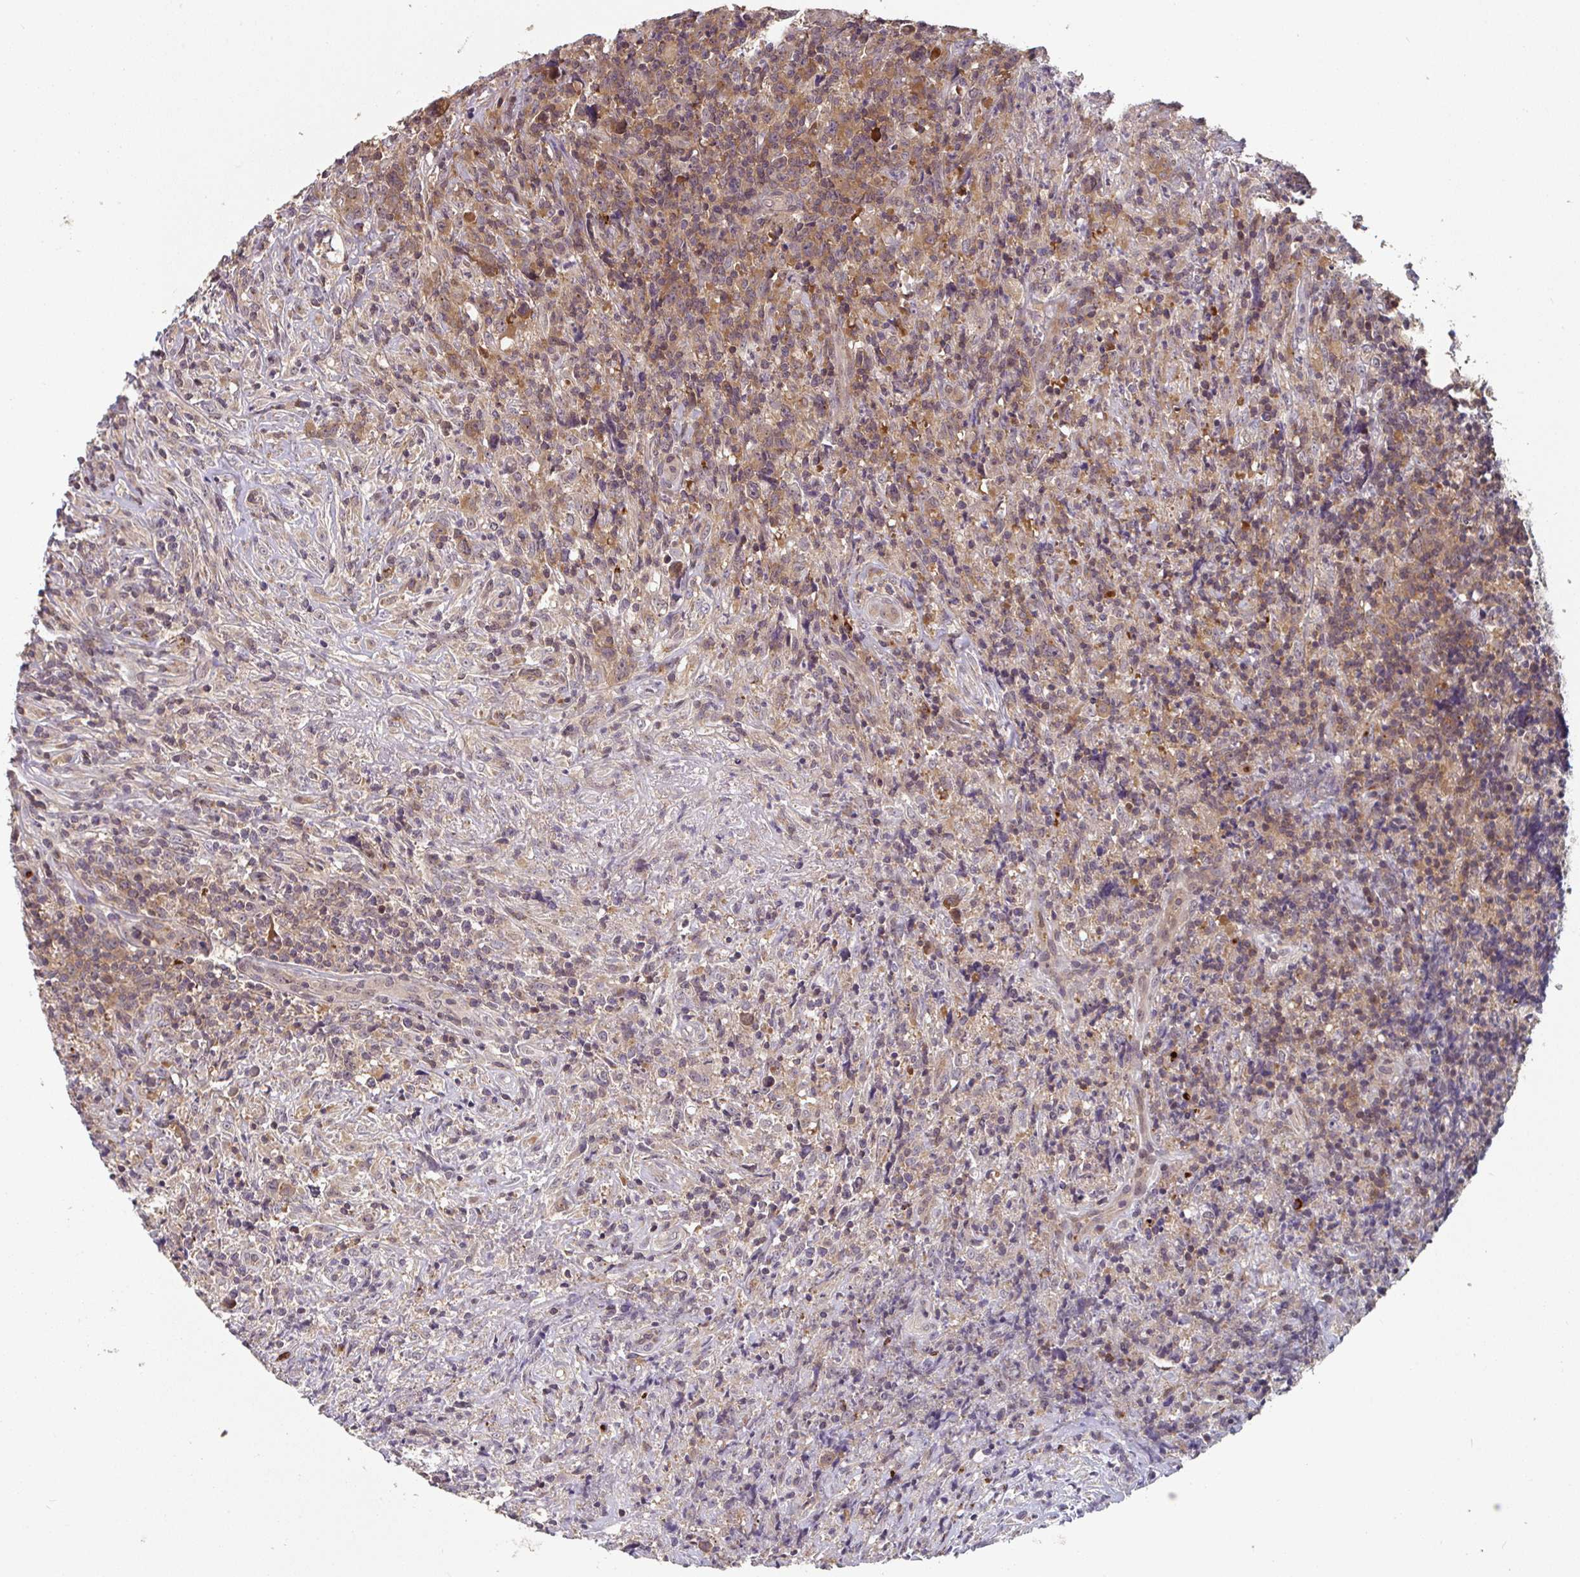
{"staining": {"intensity": "moderate", "quantity": ">75%", "location": "cytoplasmic/membranous"}, "tissue": "lymphoma", "cell_type": "Tumor cells", "image_type": "cancer", "snomed": [{"axis": "morphology", "description": "Hodgkin's disease, NOS"}, {"axis": "topography", "description": "Lymph node"}], "caption": "Immunohistochemistry (IHC) histopathology image of Hodgkin's disease stained for a protein (brown), which reveals medium levels of moderate cytoplasmic/membranous expression in about >75% of tumor cells.", "gene": "RANGRF", "patient": {"sex": "female", "age": 18}}